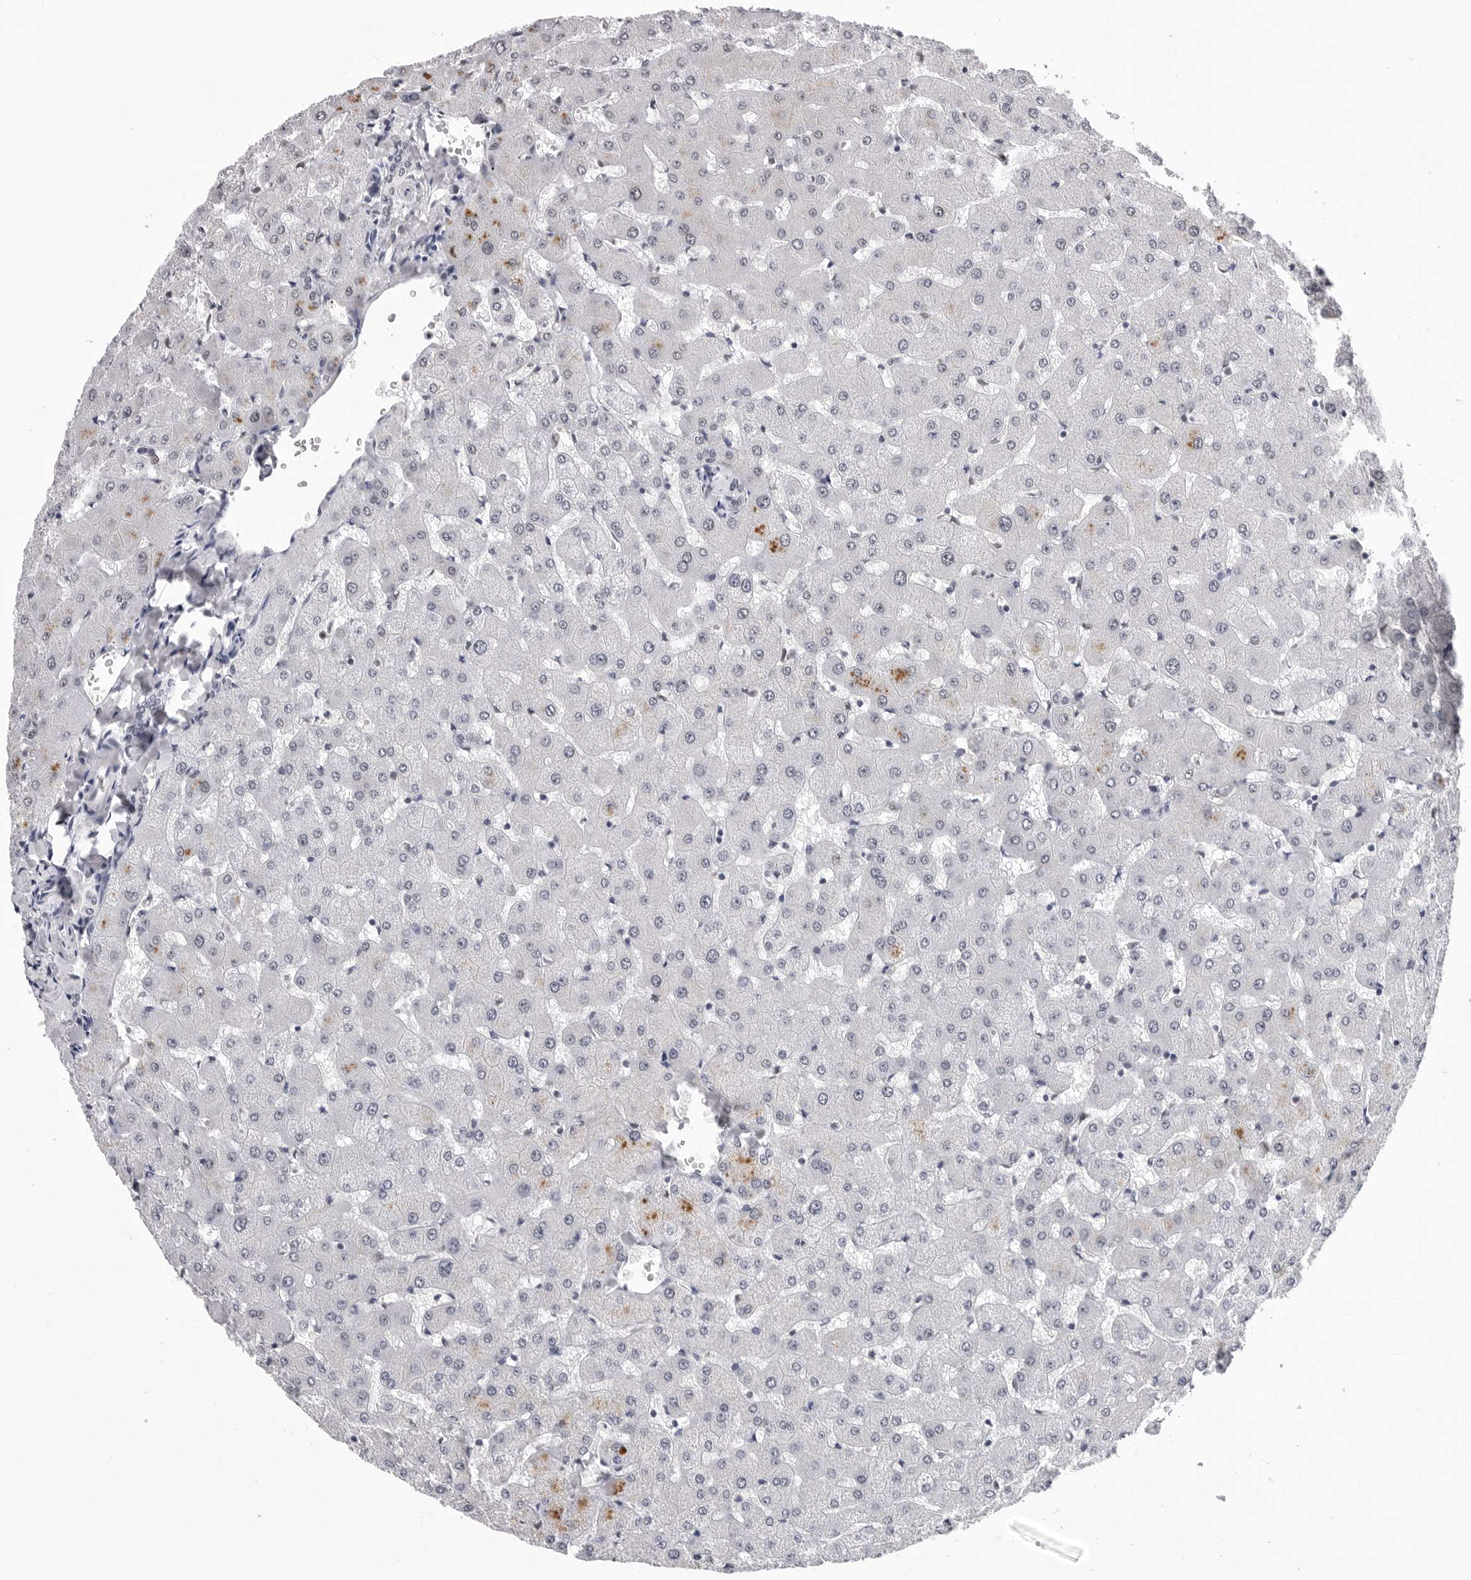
{"staining": {"intensity": "negative", "quantity": "none", "location": "none"}, "tissue": "liver", "cell_type": "Cholangiocytes", "image_type": "normal", "snomed": [{"axis": "morphology", "description": "Normal tissue, NOS"}, {"axis": "topography", "description": "Liver"}], "caption": "Immunohistochemistry (IHC) of benign human liver exhibits no staining in cholangiocytes. (Brightfield microscopy of DAB (3,3'-diaminobenzidine) immunohistochemistry at high magnification).", "gene": "SF3B4", "patient": {"sex": "female", "age": 63}}